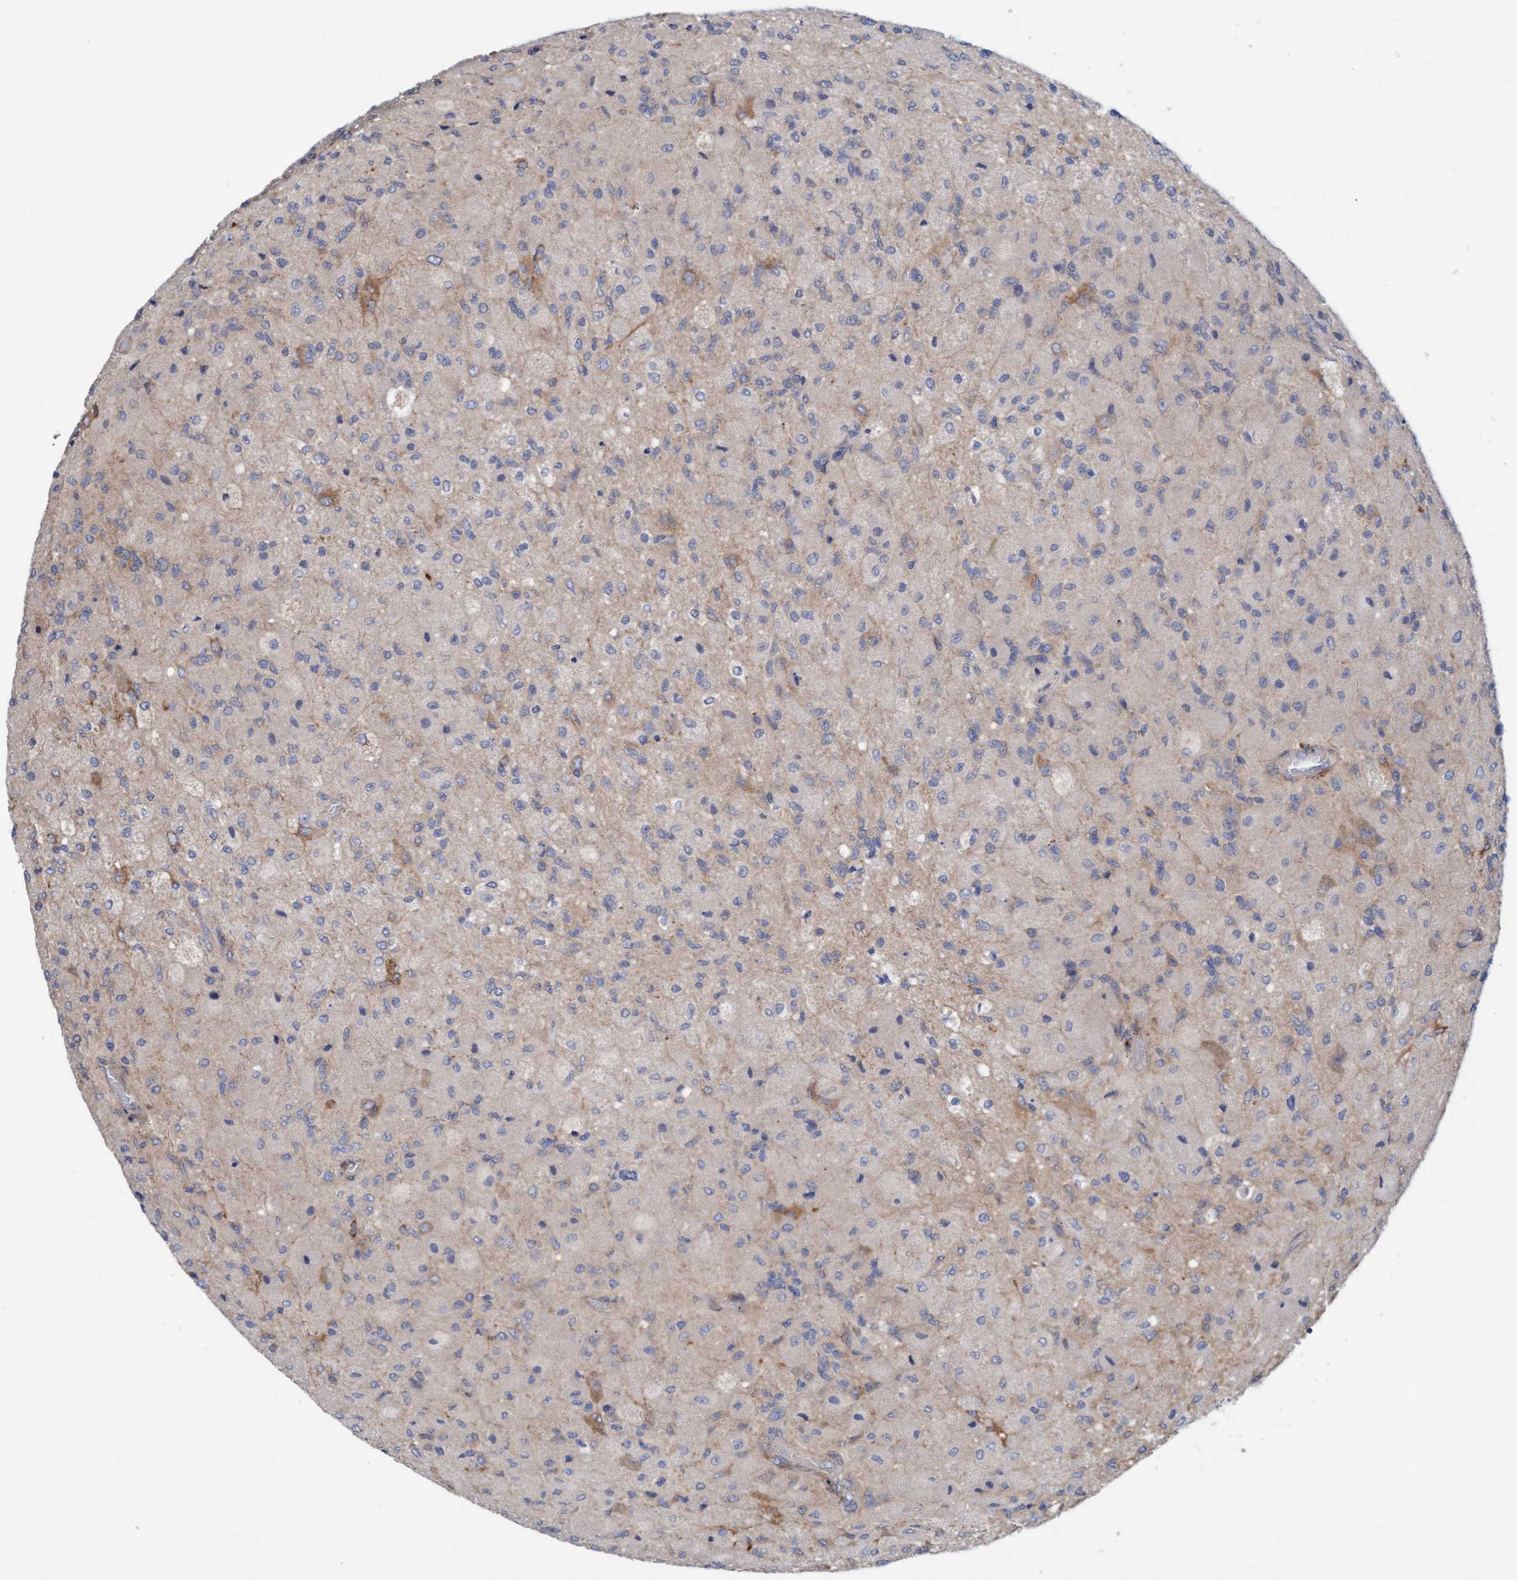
{"staining": {"intensity": "moderate", "quantity": "<25%", "location": "cytoplasmic/membranous"}, "tissue": "glioma", "cell_type": "Tumor cells", "image_type": "cancer", "snomed": [{"axis": "morphology", "description": "Normal tissue, NOS"}, {"axis": "morphology", "description": "Glioma, malignant, High grade"}, {"axis": "topography", "description": "Cerebral cortex"}], "caption": "Protein analysis of glioma tissue displays moderate cytoplasmic/membranous expression in about <25% of tumor cells.", "gene": "CDK5RAP3", "patient": {"sex": "male", "age": 77}}